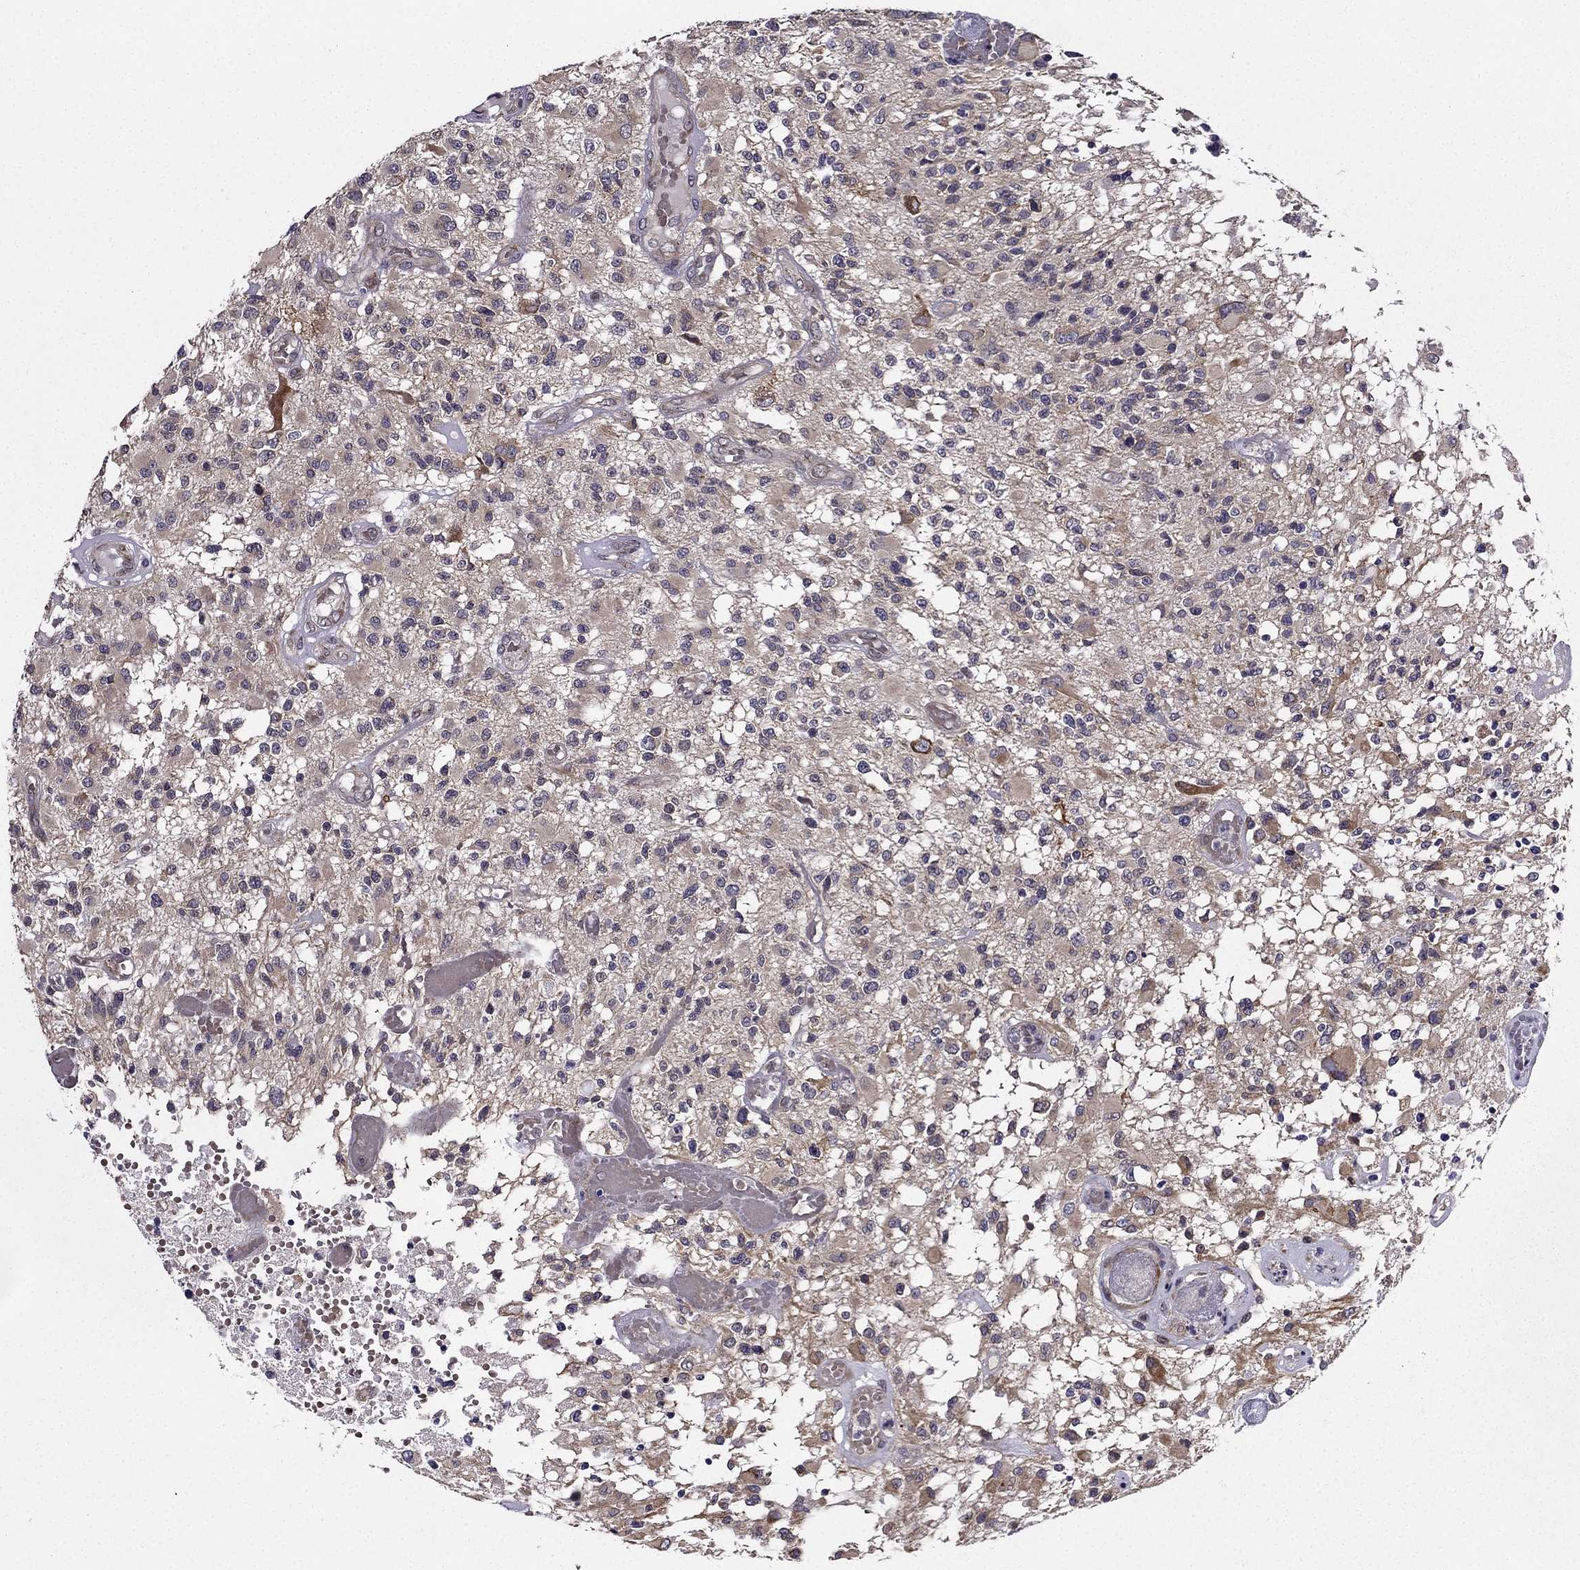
{"staining": {"intensity": "negative", "quantity": "none", "location": "none"}, "tissue": "glioma", "cell_type": "Tumor cells", "image_type": "cancer", "snomed": [{"axis": "morphology", "description": "Glioma, malignant, High grade"}, {"axis": "topography", "description": "Brain"}], "caption": "High power microscopy histopathology image of an IHC photomicrograph of glioma, revealing no significant positivity in tumor cells.", "gene": "ARHGEF28", "patient": {"sex": "female", "age": 63}}